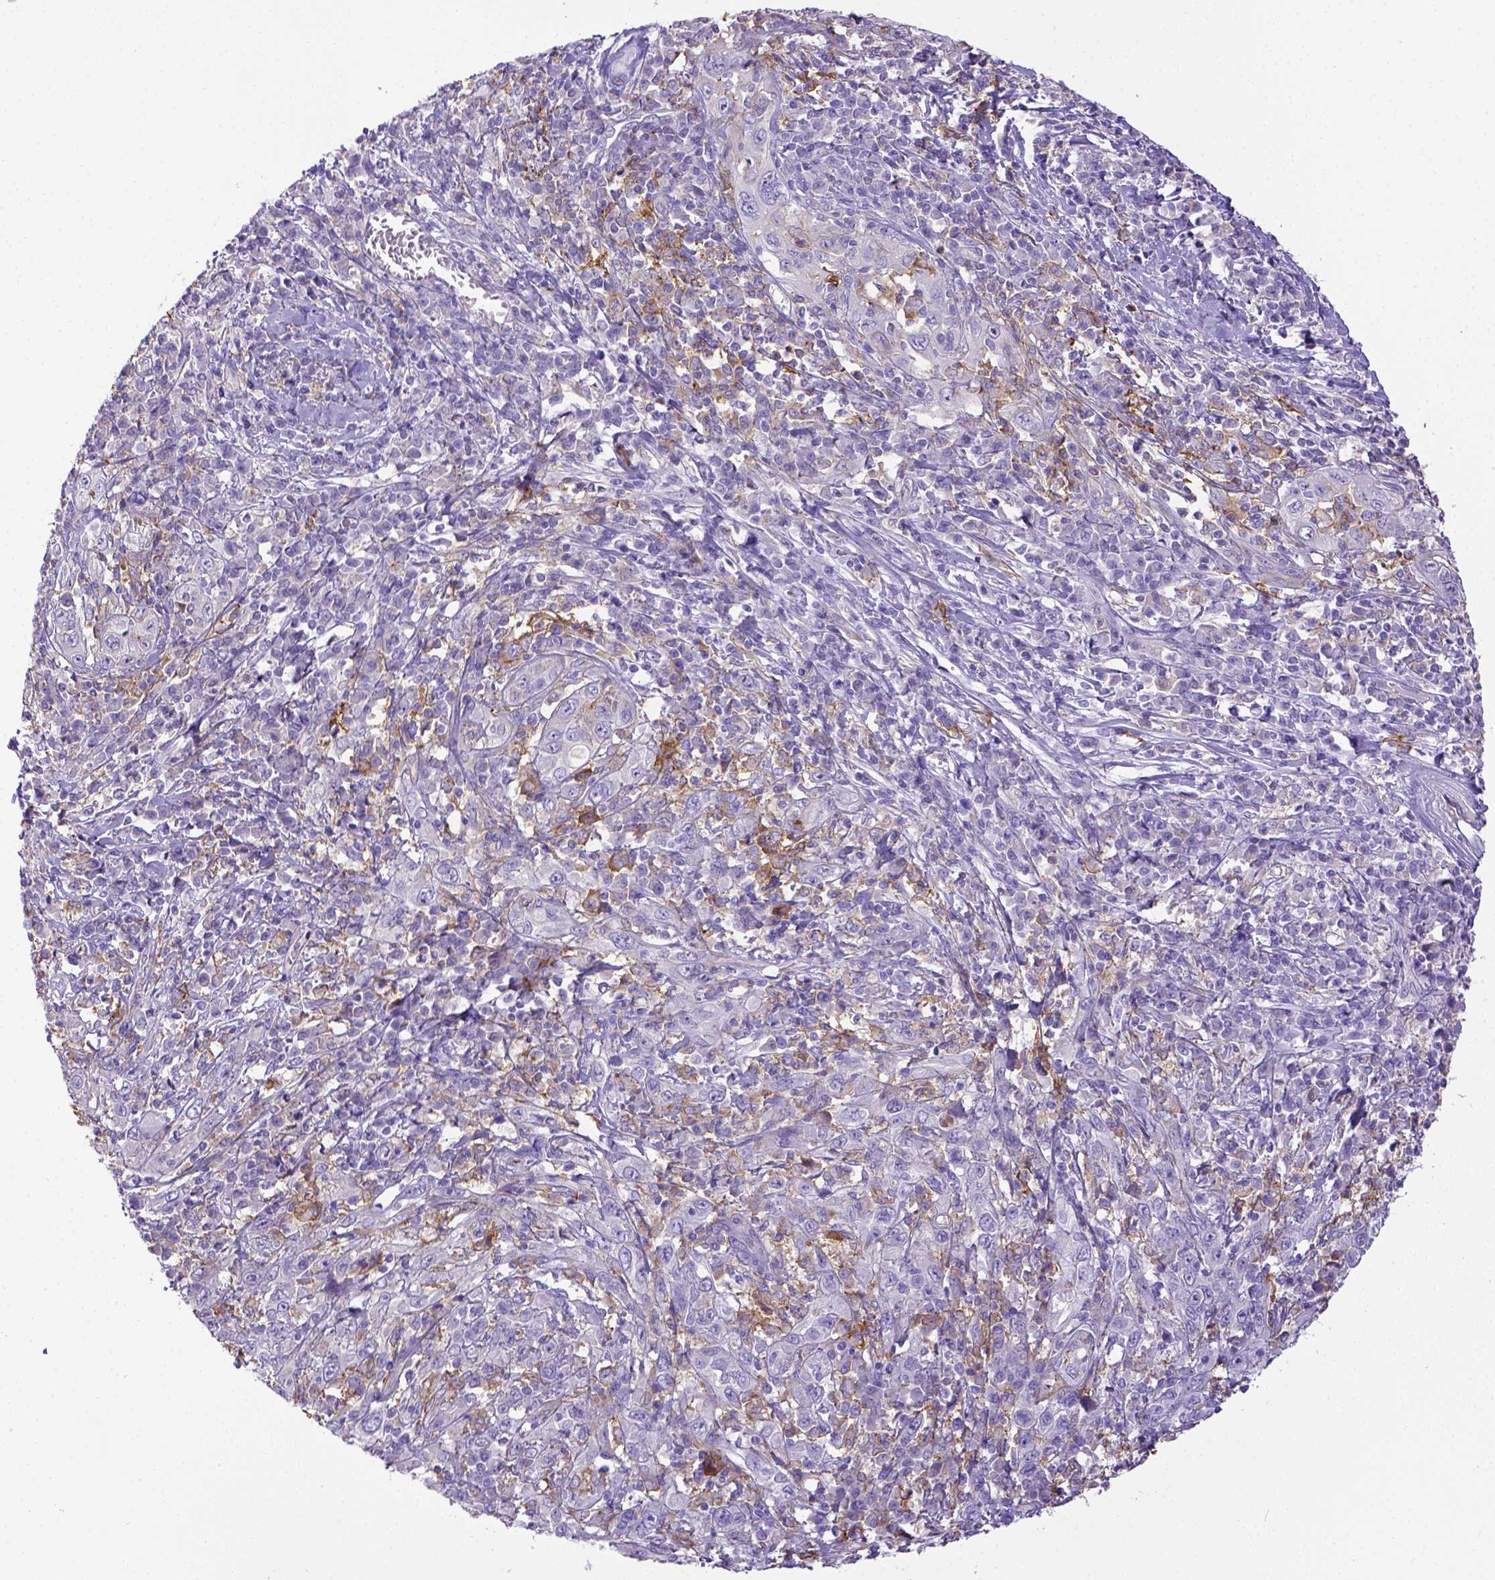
{"staining": {"intensity": "negative", "quantity": "none", "location": "none"}, "tissue": "cervical cancer", "cell_type": "Tumor cells", "image_type": "cancer", "snomed": [{"axis": "morphology", "description": "Squamous cell carcinoma, NOS"}, {"axis": "topography", "description": "Cervix"}], "caption": "Tumor cells are negative for brown protein staining in squamous cell carcinoma (cervical).", "gene": "CD40", "patient": {"sex": "female", "age": 46}}